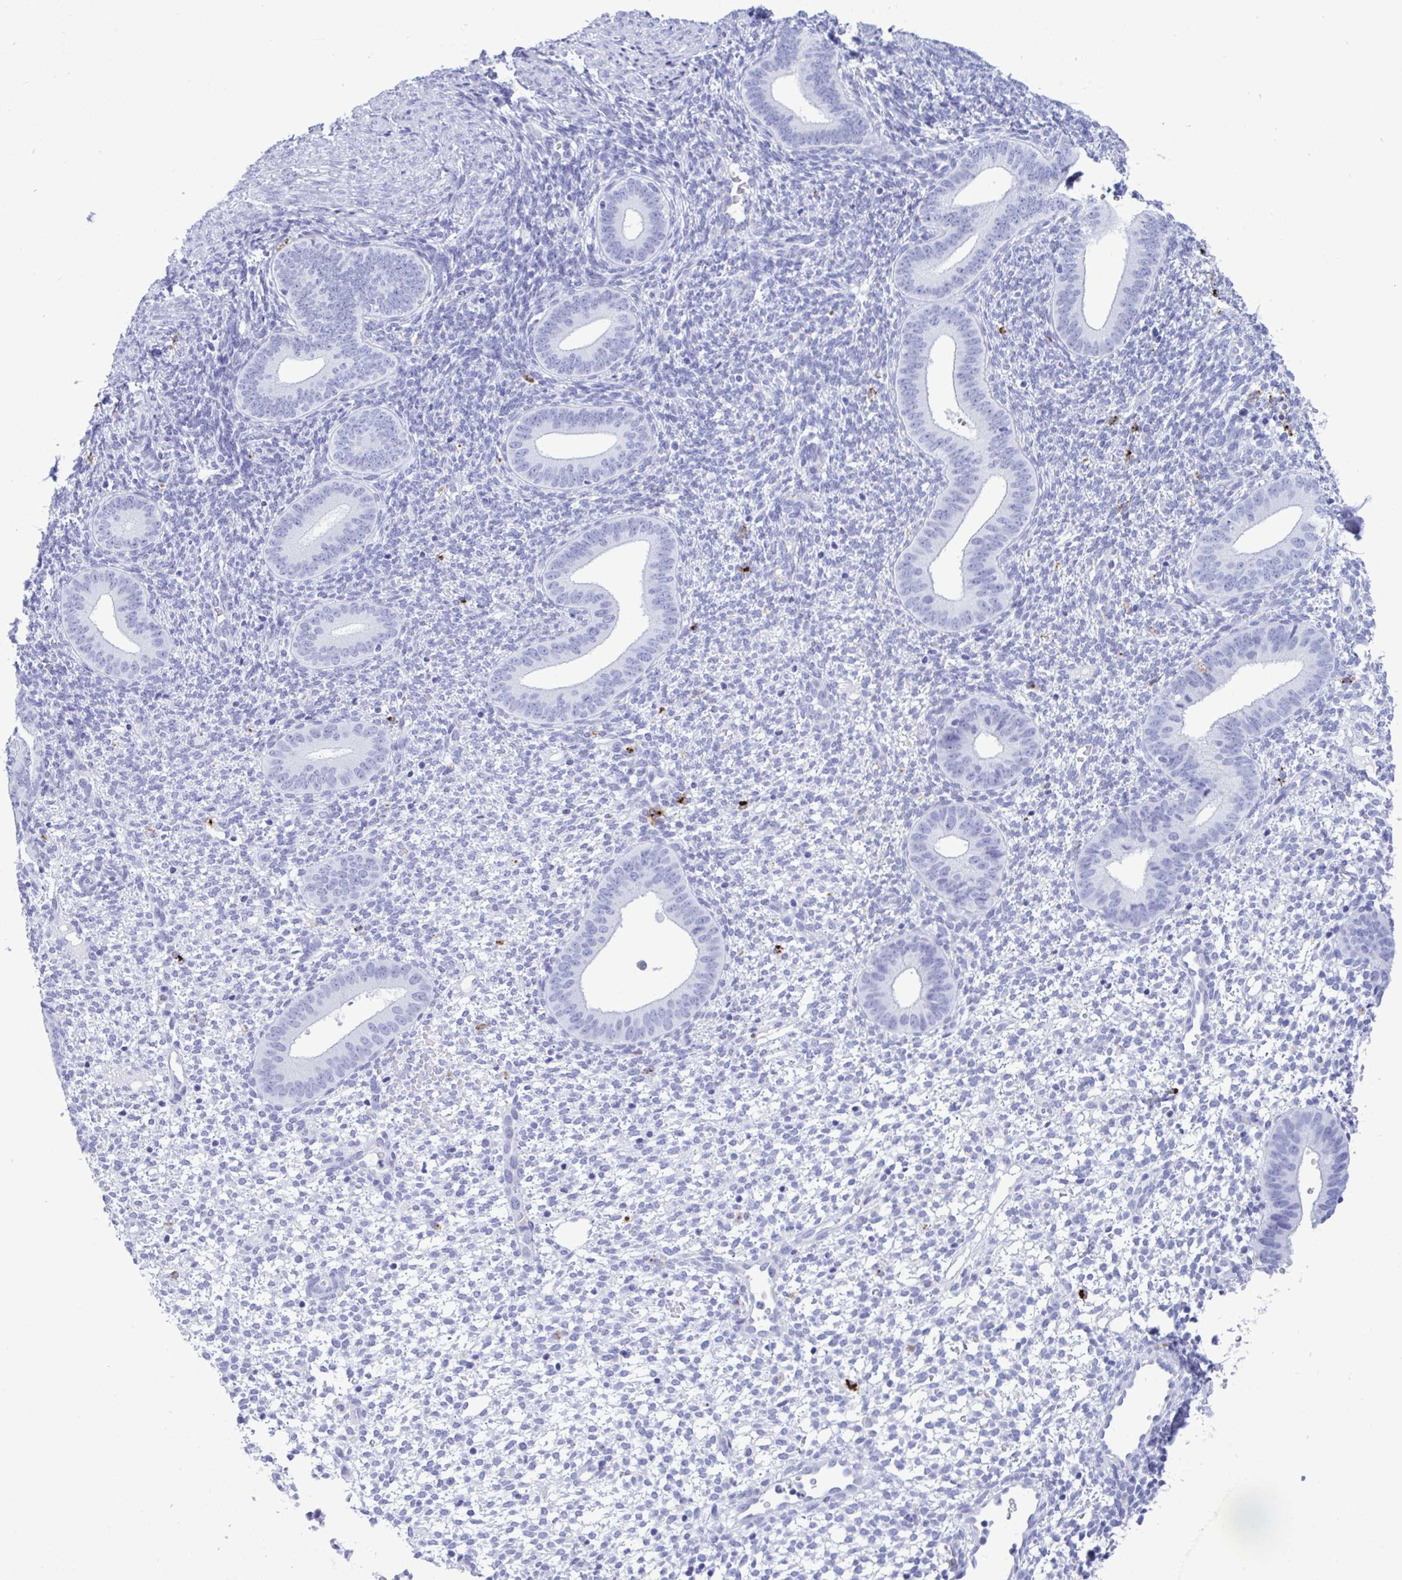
{"staining": {"intensity": "negative", "quantity": "none", "location": "none"}, "tissue": "endometrium", "cell_type": "Cells in endometrial stroma", "image_type": "normal", "snomed": [{"axis": "morphology", "description": "Normal tissue, NOS"}, {"axis": "topography", "description": "Endometrium"}], "caption": "The micrograph shows no significant expression in cells in endometrial stroma of endometrium.", "gene": "CPVL", "patient": {"sex": "female", "age": 40}}